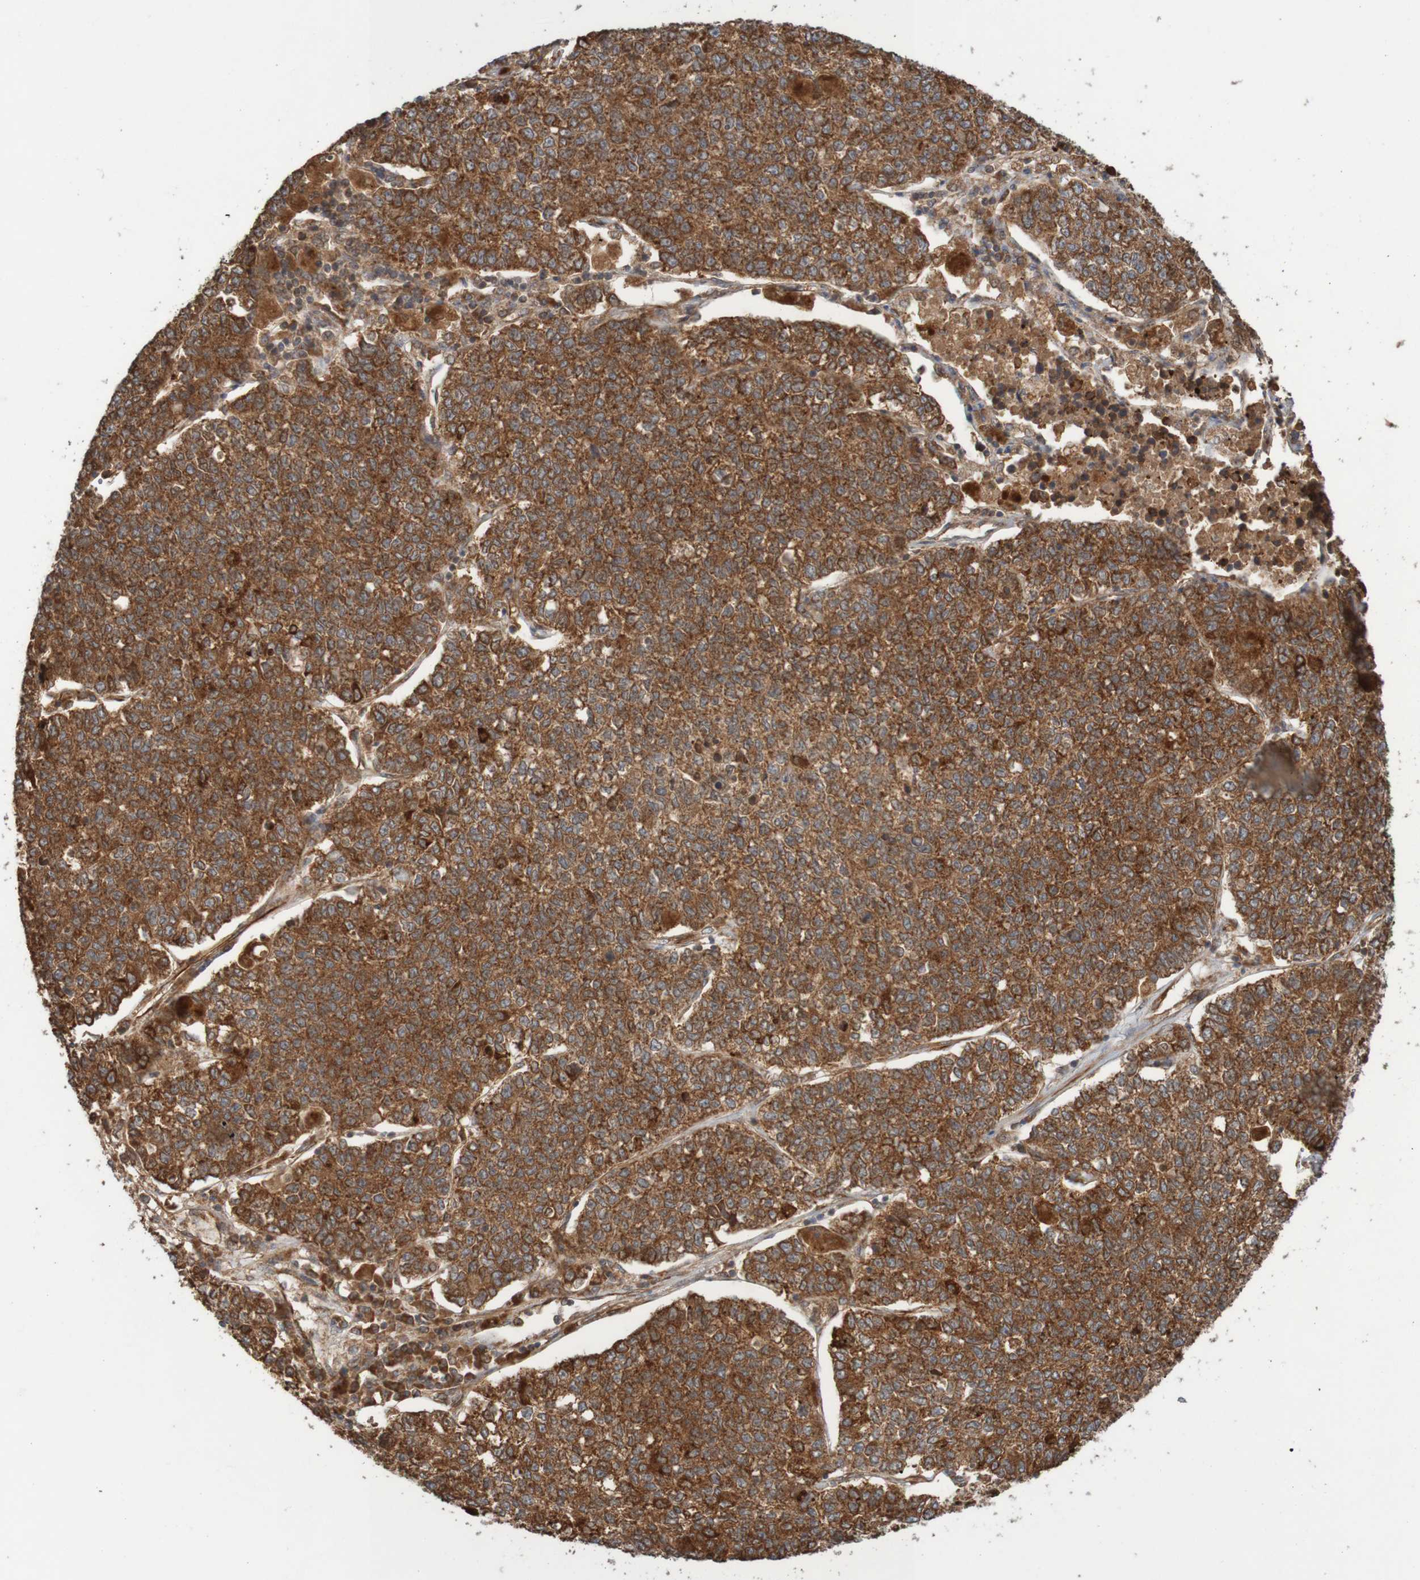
{"staining": {"intensity": "strong", "quantity": ">75%", "location": "cytoplasmic/membranous"}, "tissue": "lung cancer", "cell_type": "Tumor cells", "image_type": "cancer", "snomed": [{"axis": "morphology", "description": "Adenocarcinoma, NOS"}, {"axis": "topography", "description": "Lung"}], "caption": "The image exhibits staining of adenocarcinoma (lung), revealing strong cytoplasmic/membranous protein staining (brown color) within tumor cells. The protein is shown in brown color, while the nuclei are stained blue.", "gene": "MRPL52", "patient": {"sex": "male", "age": 49}}